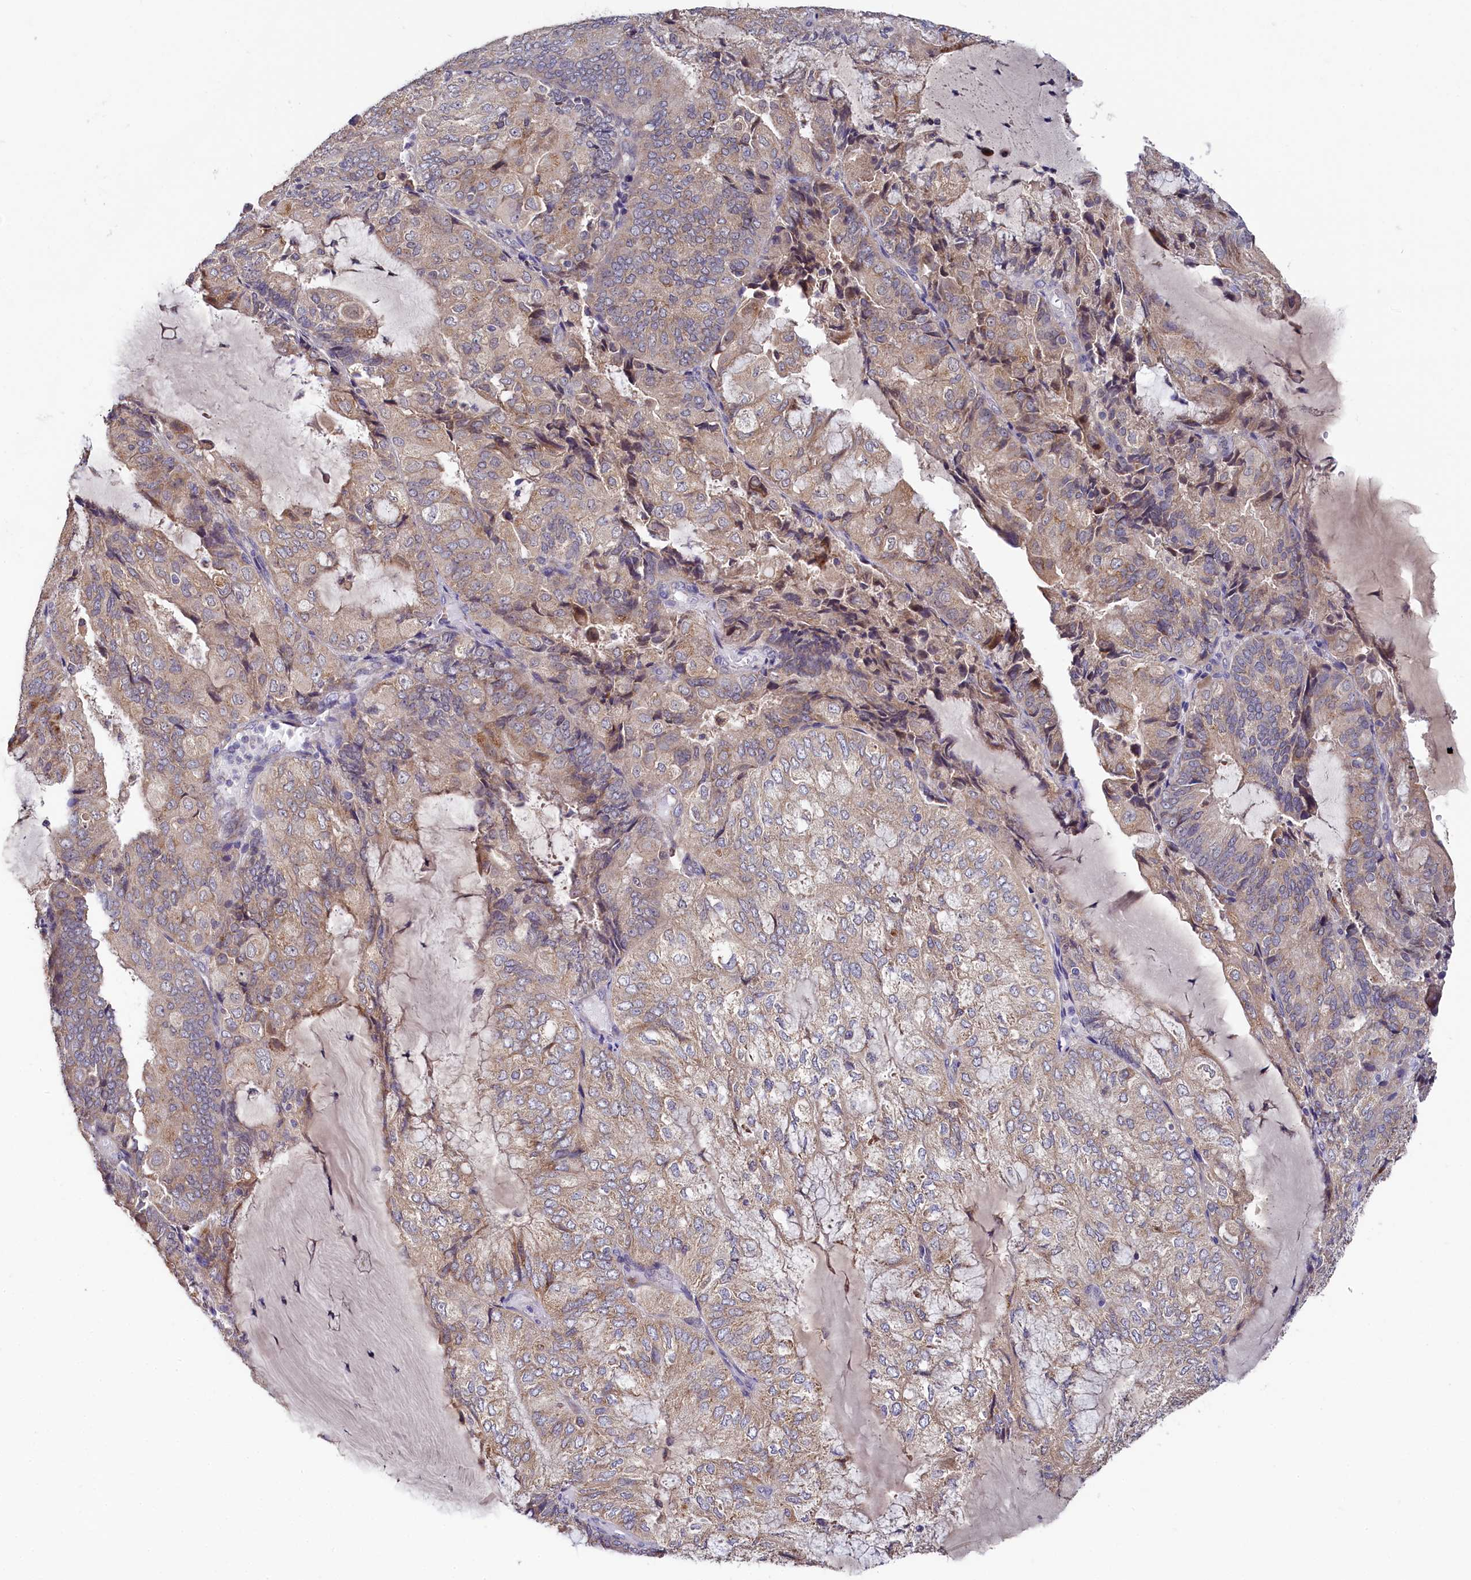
{"staining": {"intensity": "weak", "quantity": ">75%", "location": "cytoplasmic/membranous"}, "tissue": "endometrial cancer", "cell_type": "Tumor cells", "image_type": "cancer", "snomed": [{"axis": "morphology", "description": "Adenocarcinoma, NOS"}, {"axis": "topography", "description": "Endometrium"}], "caption": "A histopathology image of human endometrial cancer (adenocarcinoma) stained for a protein exhibits weak cytoplasmic/membranous brown staining in tumor cells.", "gene": "SPINK9", "patient": {"sex": "female", "age": 81}}